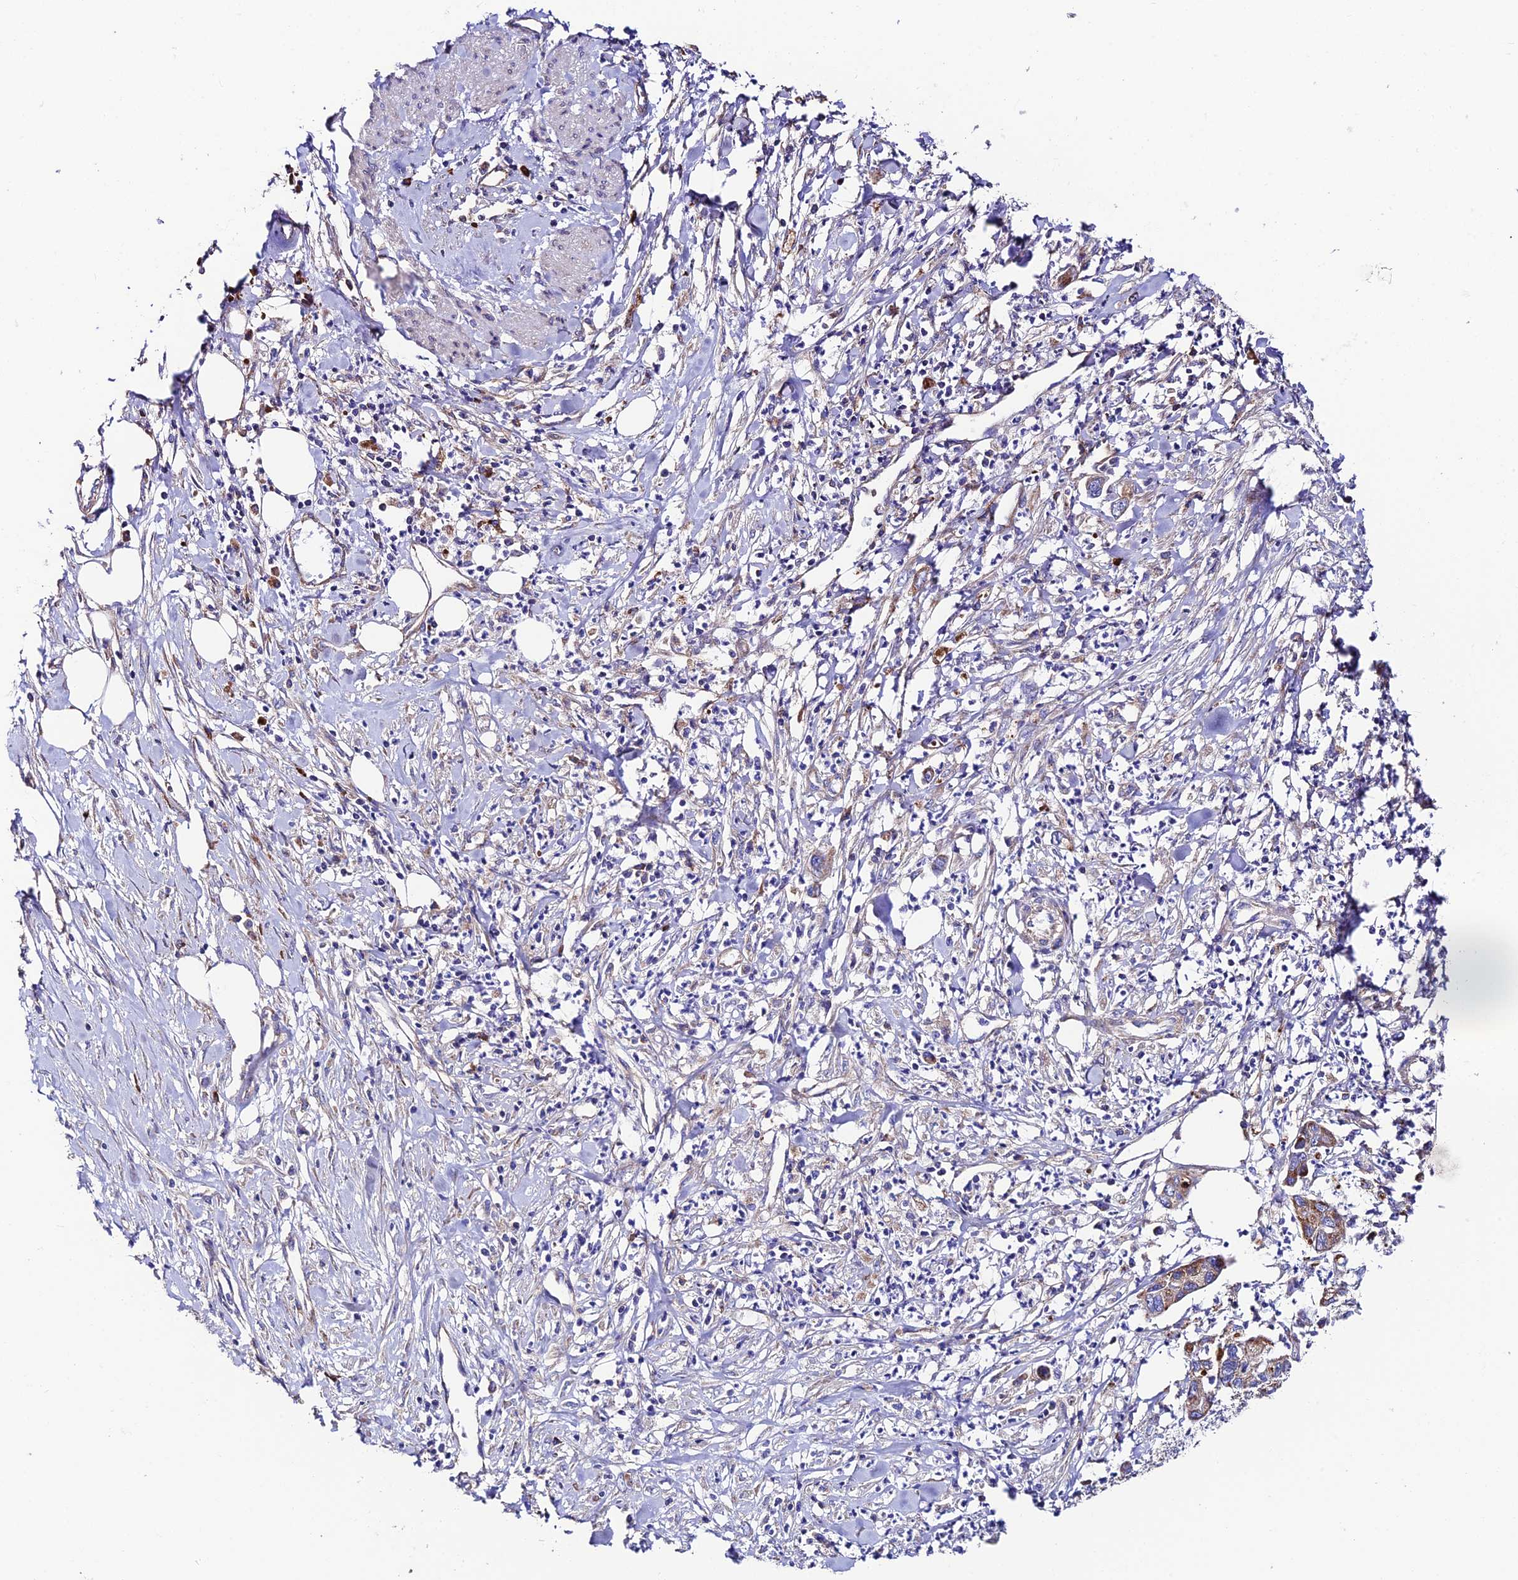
{"staining": {"intensity": "moderate", "quantity": "<25%", "location": "cytoplasmic/membranous"}, "tissue": "pancreatic cancer", "cell_type": "Tumor cells", "image_type": "cancer", "snomed": [{"axis": "morphology", "description": "Adenocarcinoma, NOS"}, {"axis": "topography", "description": "Pancreas"}], "caption": "Pancreatic cancer stained with a brown dye demonstrates moderate cytoplasmic/membranous positive staining in about <25% of tumor cells.", "gene": "VPS13C", "patient": {"sex": "female", "age": 50}}